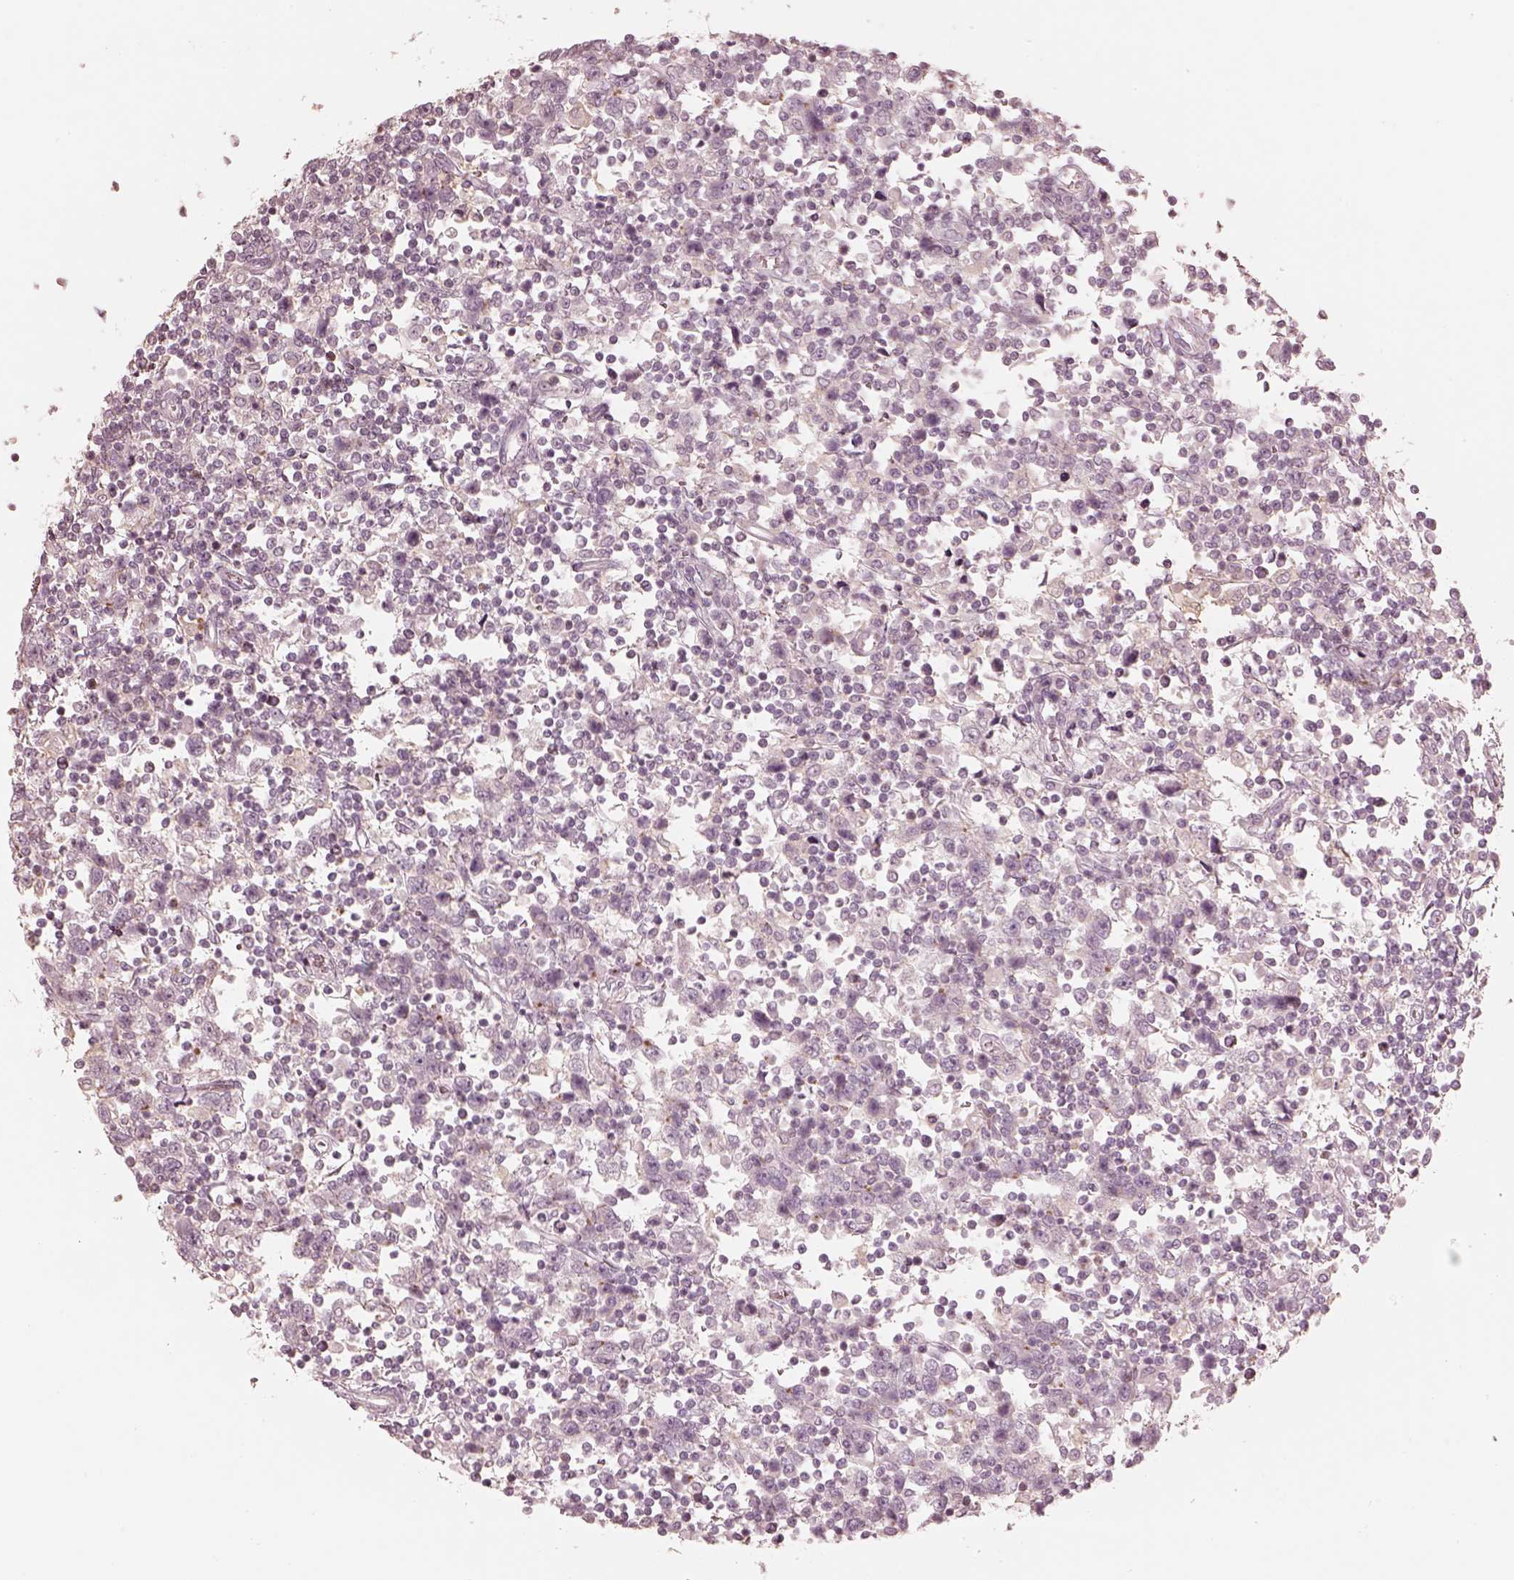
{"staining": {"intensity": "negative", "quantity": "none", "location": "none"}, "tissue": "testis cancer", "cell_type": "Tumor cells", "image_type": "cancer", "snomed": [{"axis": "morphology", "description": "Seminoma, NOS"}, {"axis": "topography", "description": "Testis"}], "caption": "IHC of human testis cancer shows no positivity in tumor cells.", "gene": "PRLHR", "patient": {"sex": "male", "age": 34}}